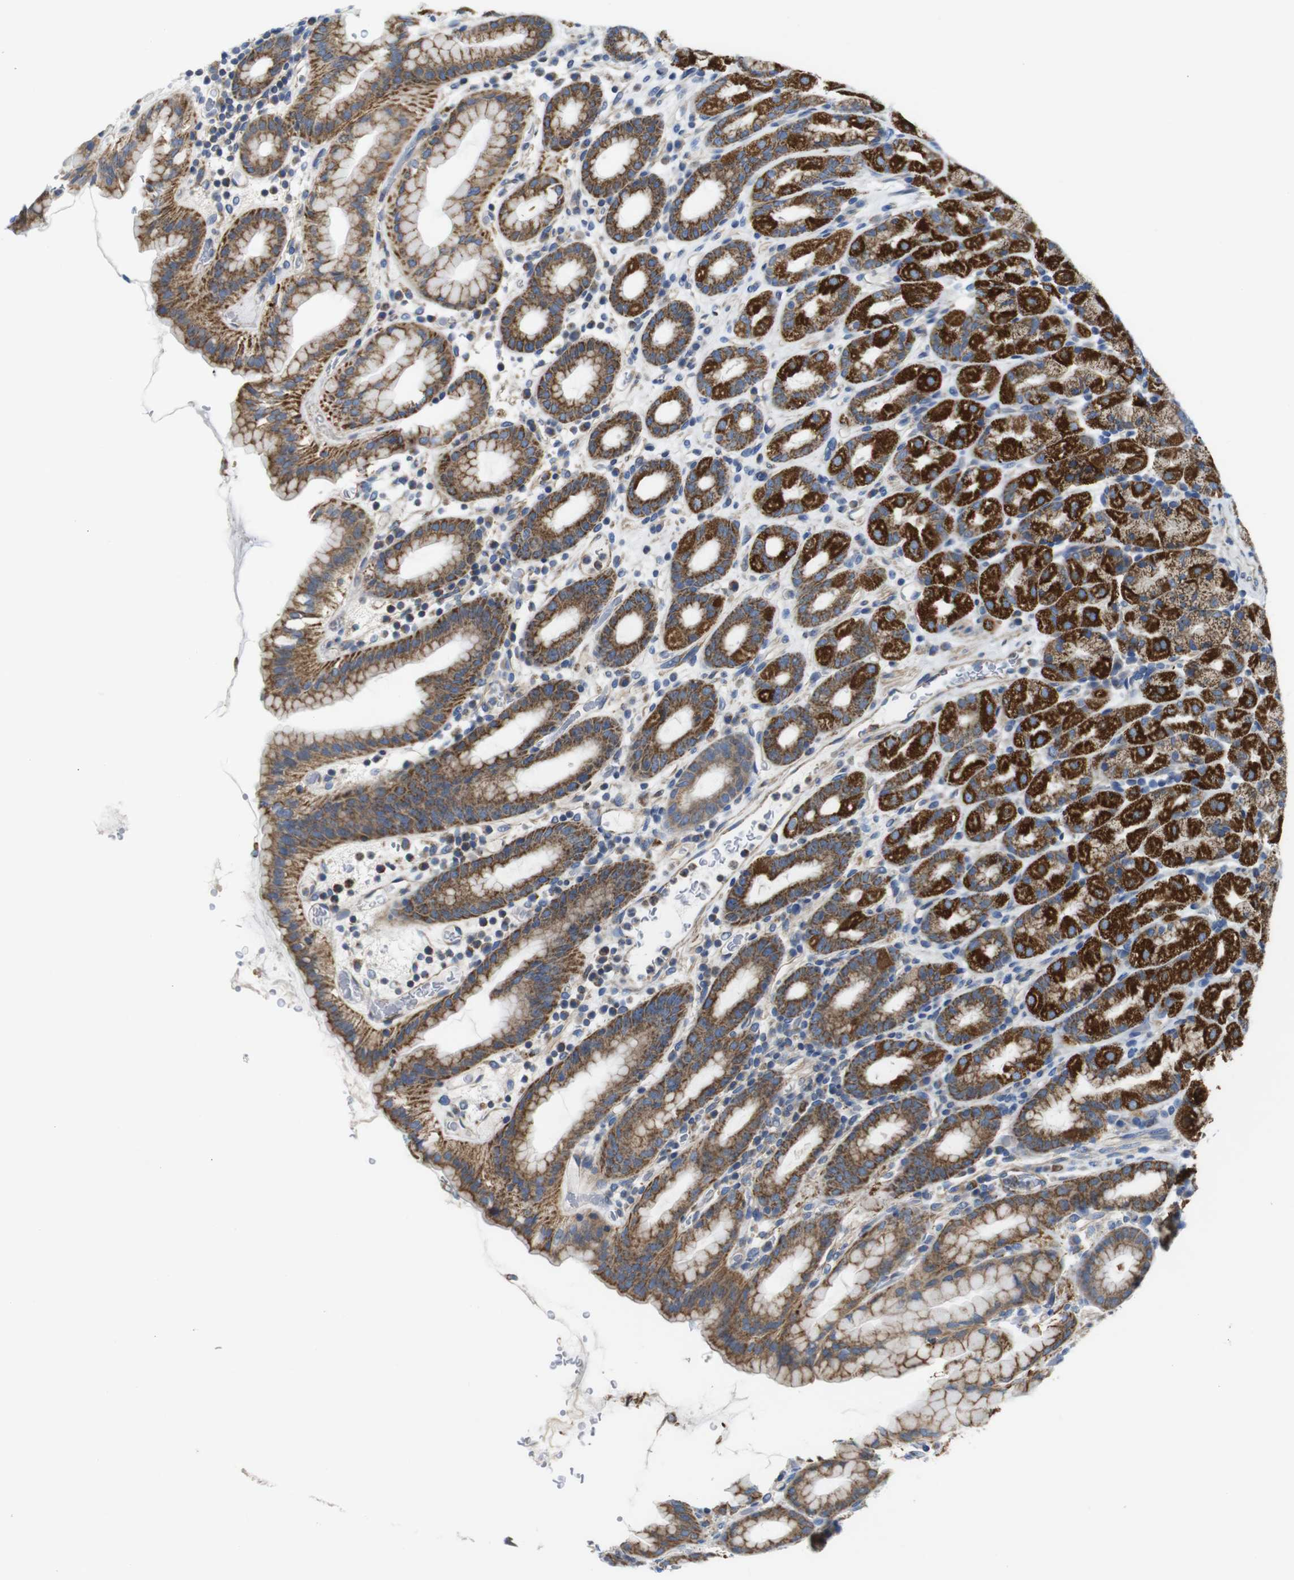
{"staining": {"intensity": "strong", "quantity": ">75%", "location": "cytoplasmic/membranous"}, "tissue": "stomach", "cell_type": "Glandular cells", "image_type": "normal", "snomed": [{"axis": "morphology", "description": "Normal tissue, NOS"}, {"axis": "topography", "description": "Stomach, upper"}], "caption": "IHC (DAB (3,3'-diaminobenzidine)) staining of benign human stomach reveals strong cytoplasmic/membranous protein expression in about >75% of glandular cells.", "gene": "PDCD1LG2", "patient": {"sex": "male", "age": 68}}